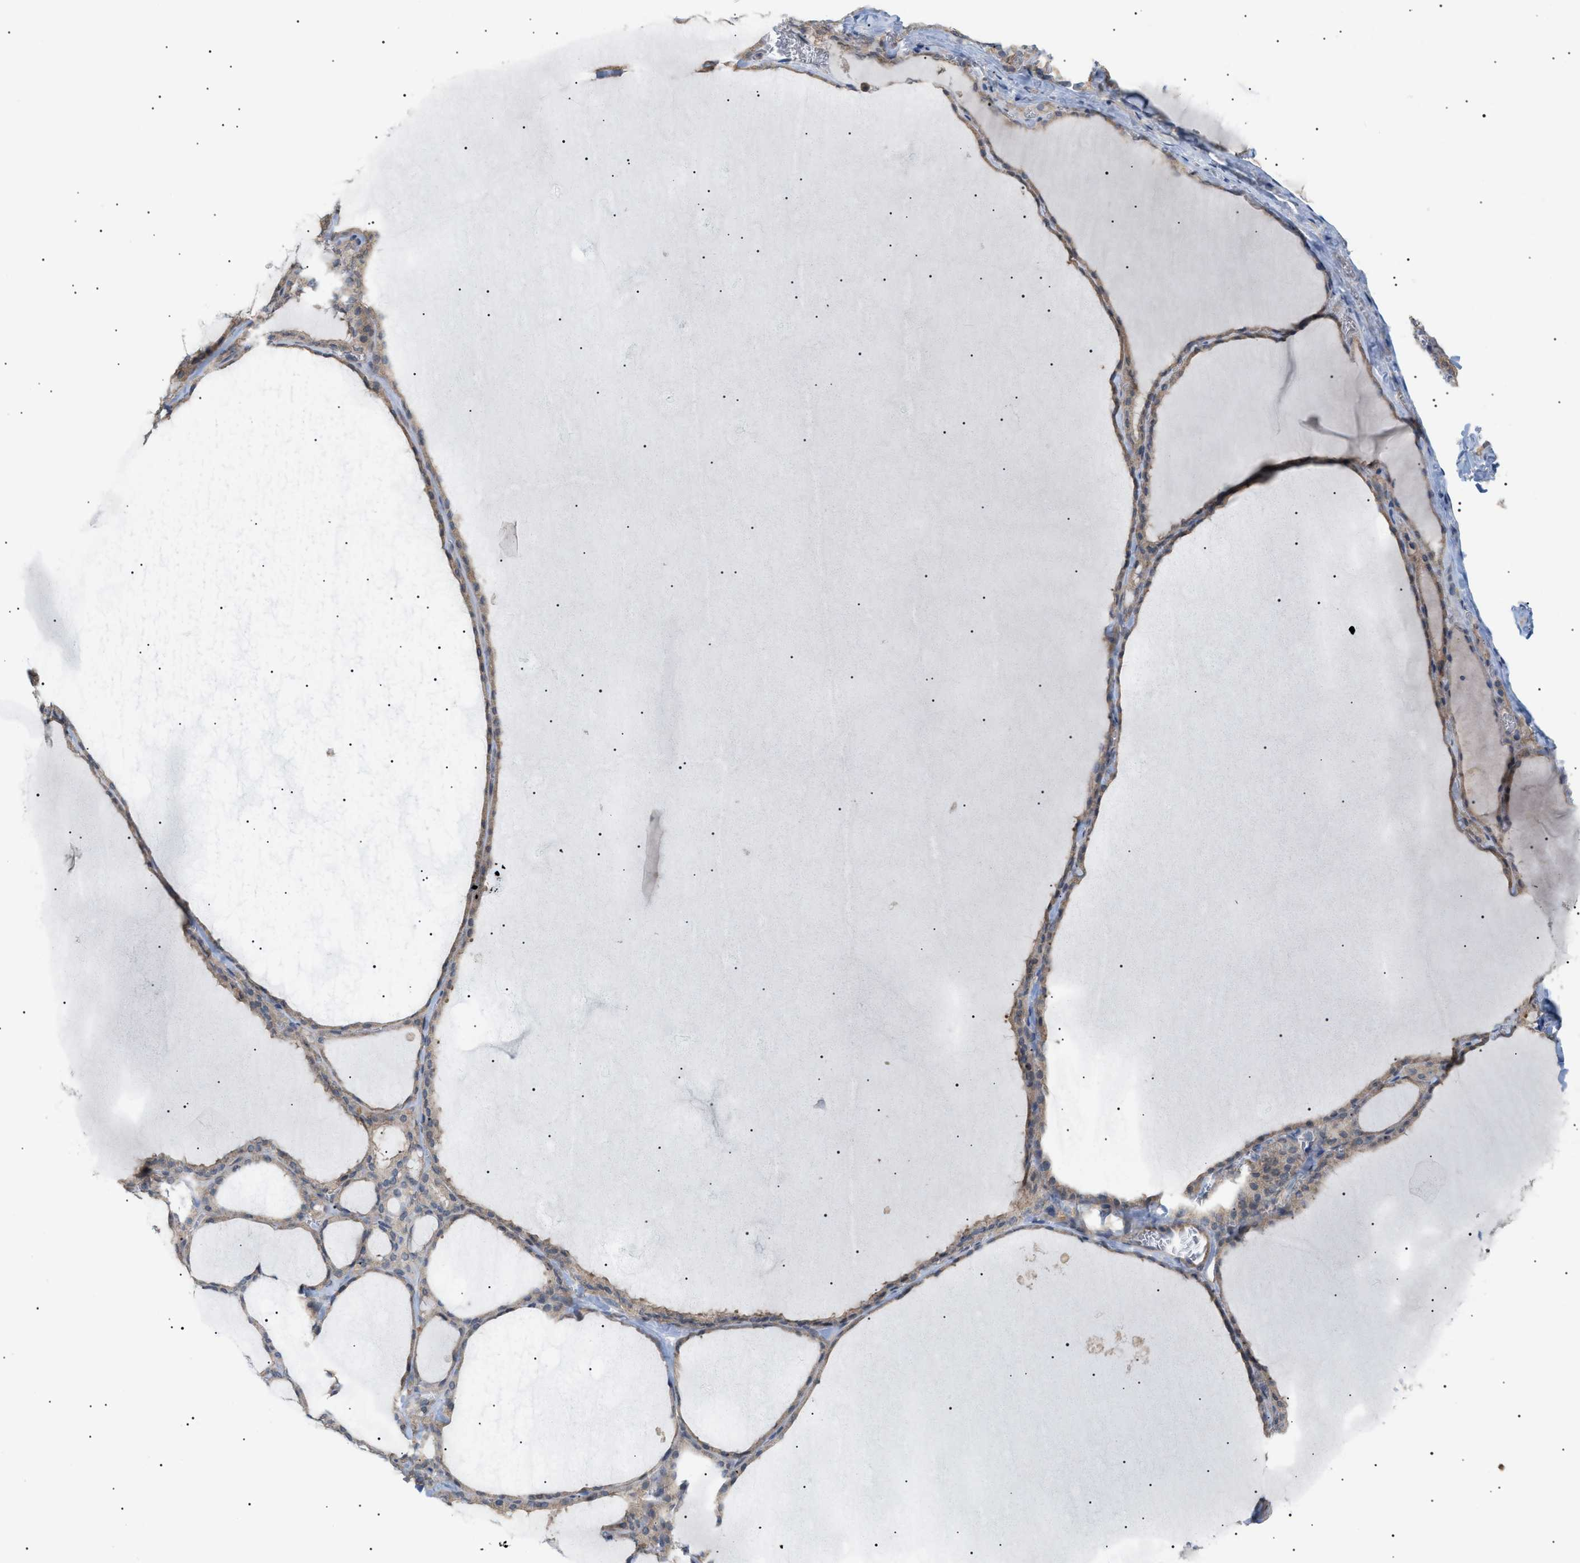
{"staining": {"intensity": "moderate", "quantity": ">75%", "location": "cytoplasmic/membranous"}, "tissue": "thyroid gland", "cell_type": "Glandular cells", "image_type": "normal", "snomed": [{"axis": "morphology", "description": "Normal tissue, NOS"}, {"axis": "topography", "description": "Thyroid gland"}], "caption": "Benign thyroid gland reveals moderate cytoplasmic/membranous expression in approximately >75% of glandular cells, visualized by immunohistochemistry. The protein is stained brown, and the nuclei are stained in blue (DAB (3,3'-diaminobenzidine) IHC with brightfield microscopy, high magnification).", "gene": "IRS2", "patient": {"sex": "male", "age": 56}}